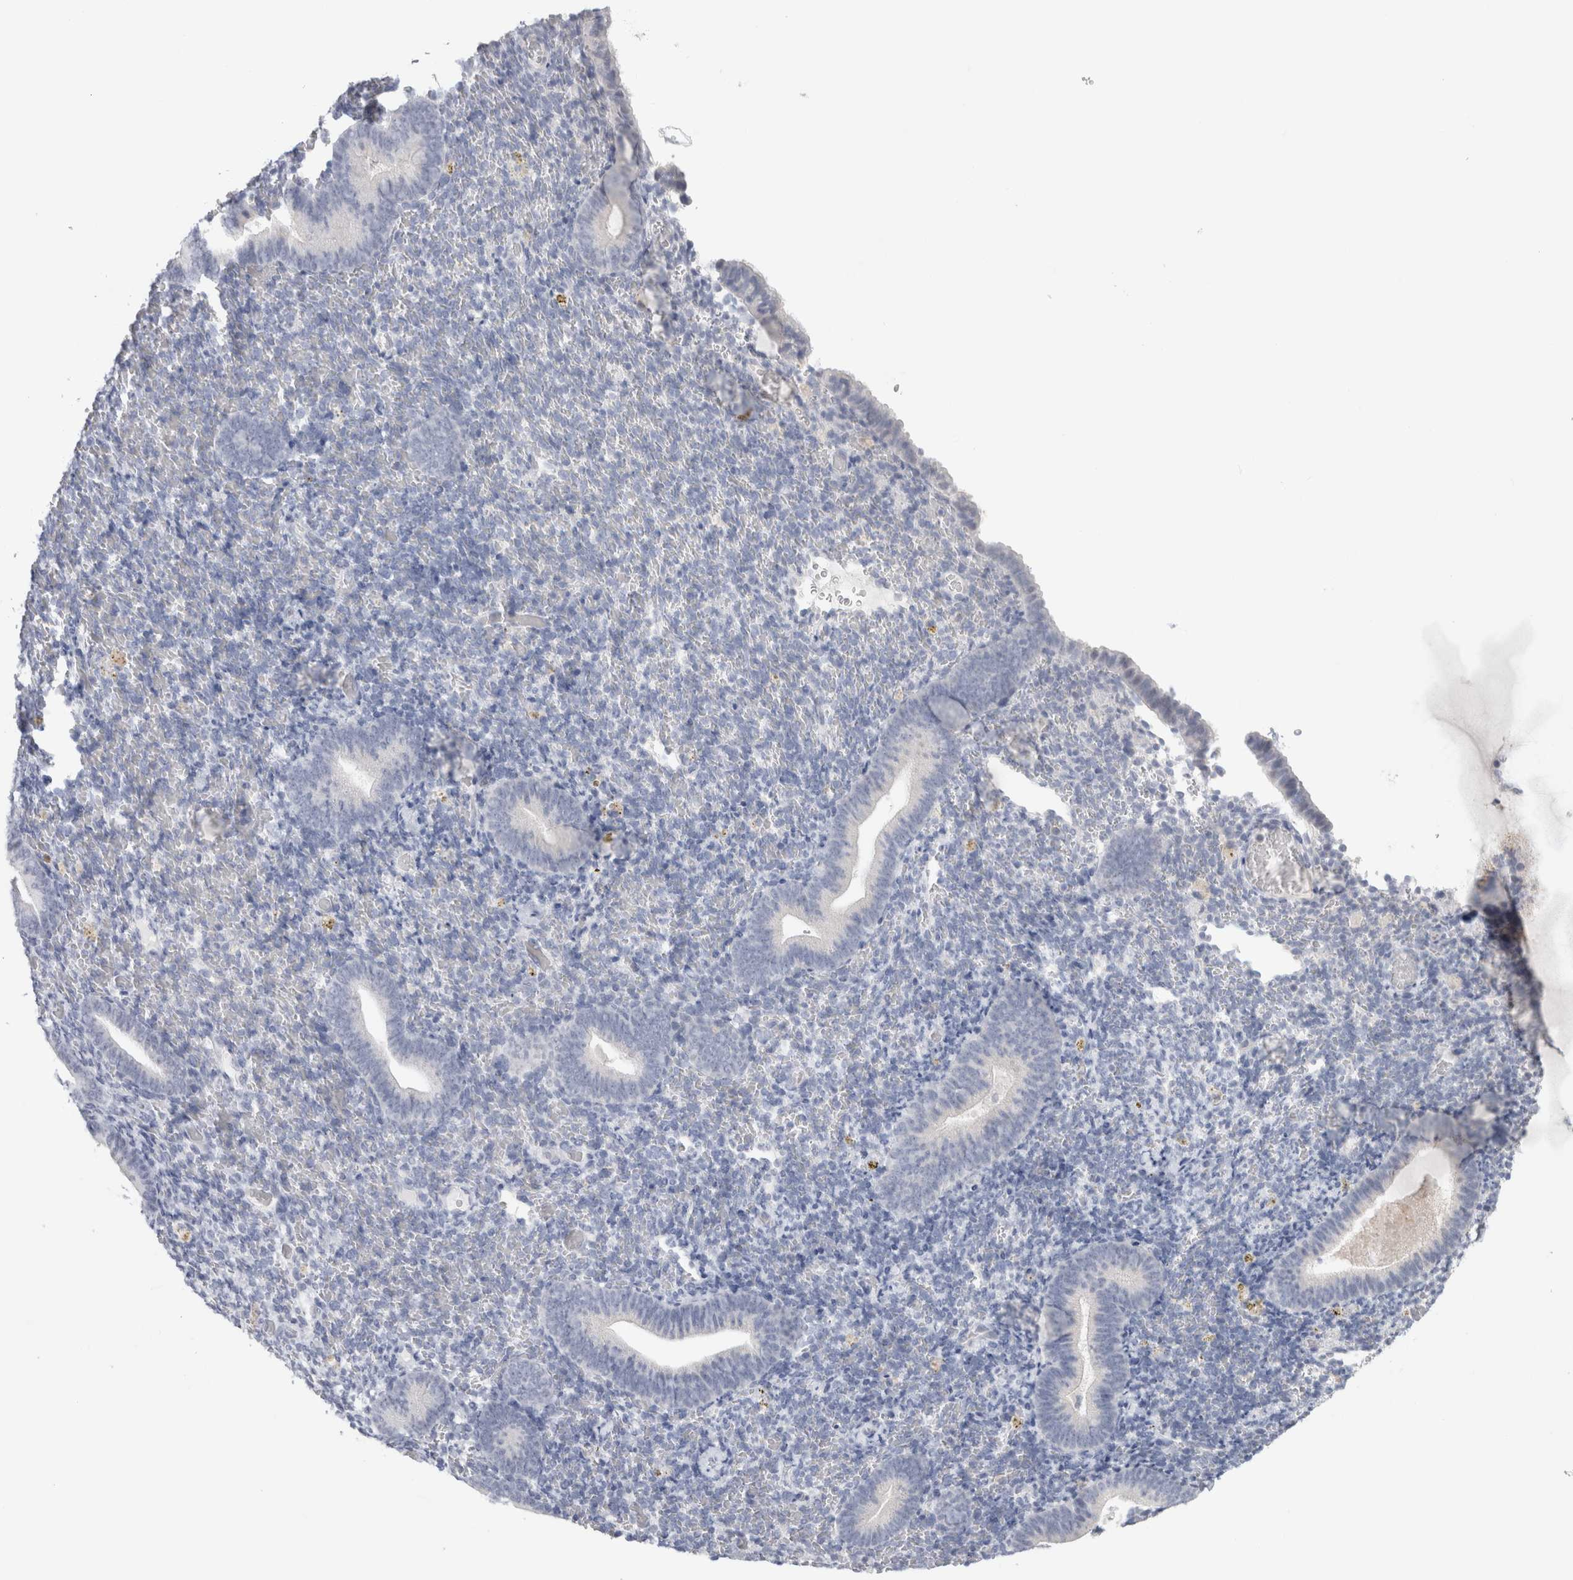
{"staining": {"intensity": "negative", "quantity": "none", "location": "none"}, "tissue": "endometrium", "cell_type": "Cells in endometrial stroma", "image_type": "normal", "snomed": [{"axis": "morphology", "description": "Normal tissue, NOS"}, {"axis": "topography", "description": "Endometrium"}], "caption": "Immunohistochemistry (IHC) micrograph of unremarkable human endometrium stained for a protein (brown), which reveals no positivity in cells in endometrial stroma.", "gene": "TONSL", "patient": {"sex": "female", "age": 51}}